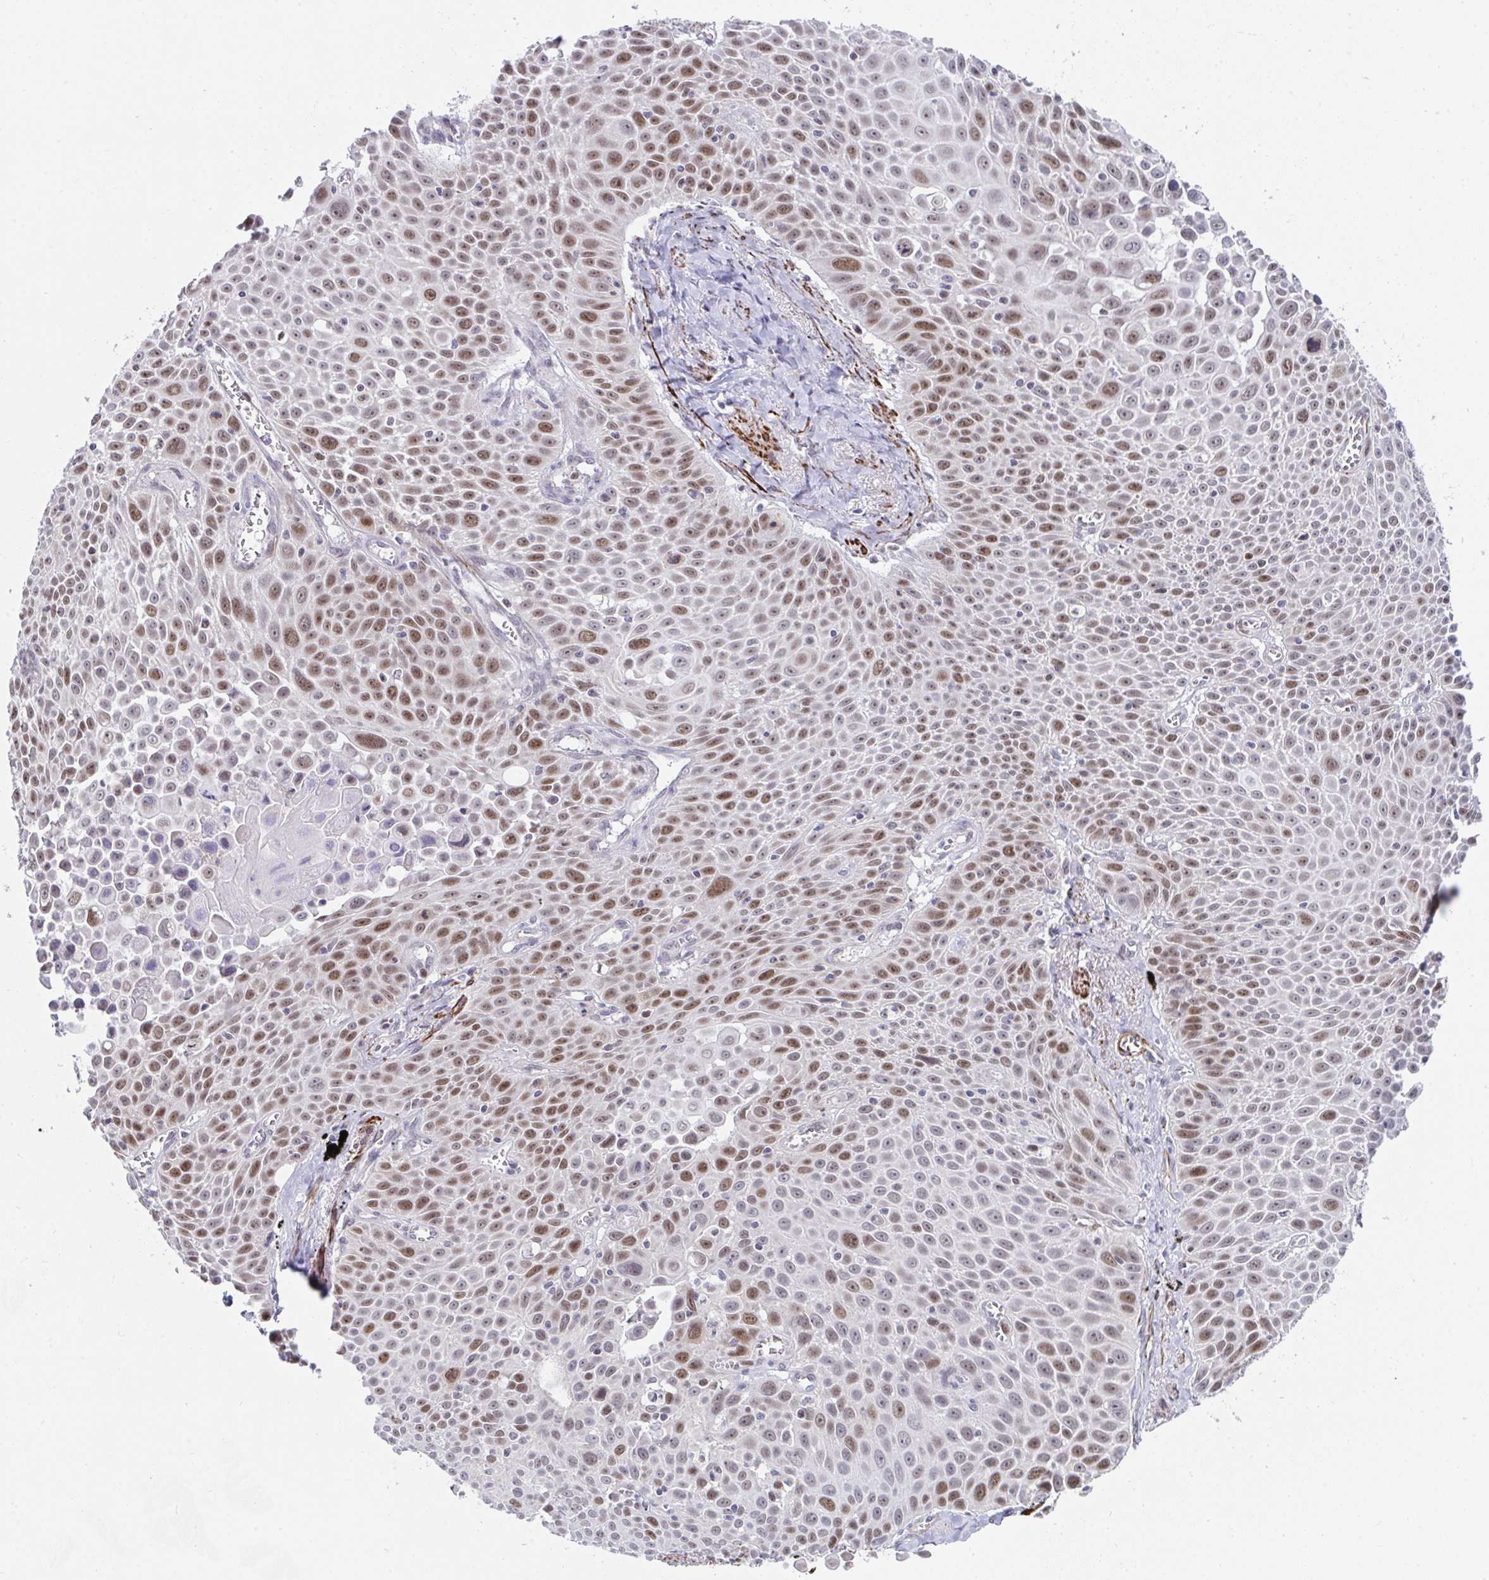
{"staining": {"intensity": "moderate", "quantity": "25%-75%", "location": "nuclear"}, "tissue": "lung cancer", "cell_type": "Tumor cells", "image_type": "cancer", "snomed": [{"axis": "morphology", "description": "Squamous cell carcinoma, NOS"}, {"axis": "morphology", "description": "Squamous cell carcinoma, metastatic, NOS"}, {"axis": "topography", "description": "Lymph node"}, {"axis": "topography", "description": "Lung"}], "caption": "Tumor cells exhibit medium levels of moderate nuclear positivity in approximately 25%-75% of cells in lung squamous cell carcinoma.", "gene": "GINS2", "patient": {"sex": "female", "age": 62}}